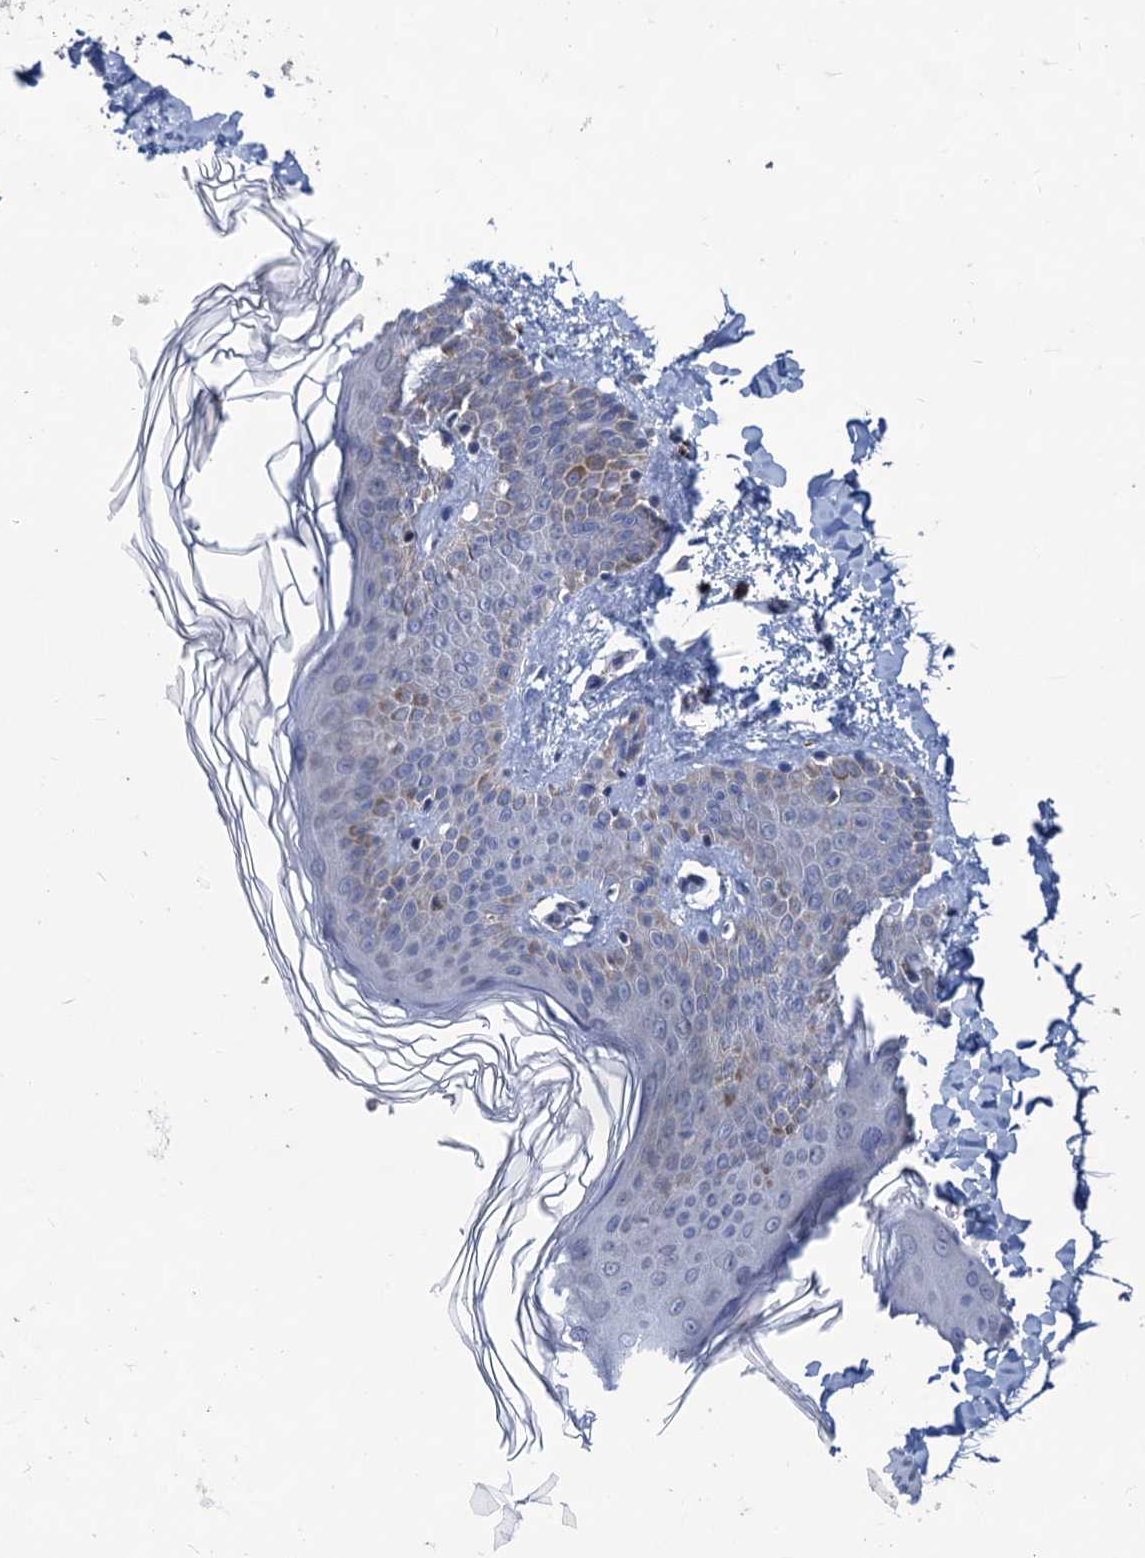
{"staining": {"intensity": "weak", "quantity": "25%-75%", "location": "cytoplasmic/membranous"}, "tissue": "skin", "cell_type": "Fibroblasts", "image_type": "normal", "snomed": [{"axis": "morphology", "description": "Normal tissue, NOS"}, {"axis": "morphology", "description": "Neoplasm, benign, NOS"}, {"axis": "topography", "description": "Skin"}, {"axis": "topography", "description": "Soft tissue"}], "caption": "The histopathology image shows immunohistochemical staining of benign skin. There is weak cytoplasmic/membranous expression is present in approximately 25%-75% of fibroblasts.", "gene": "ANKS3", "patient": {"sex": "male", "age": 26}}